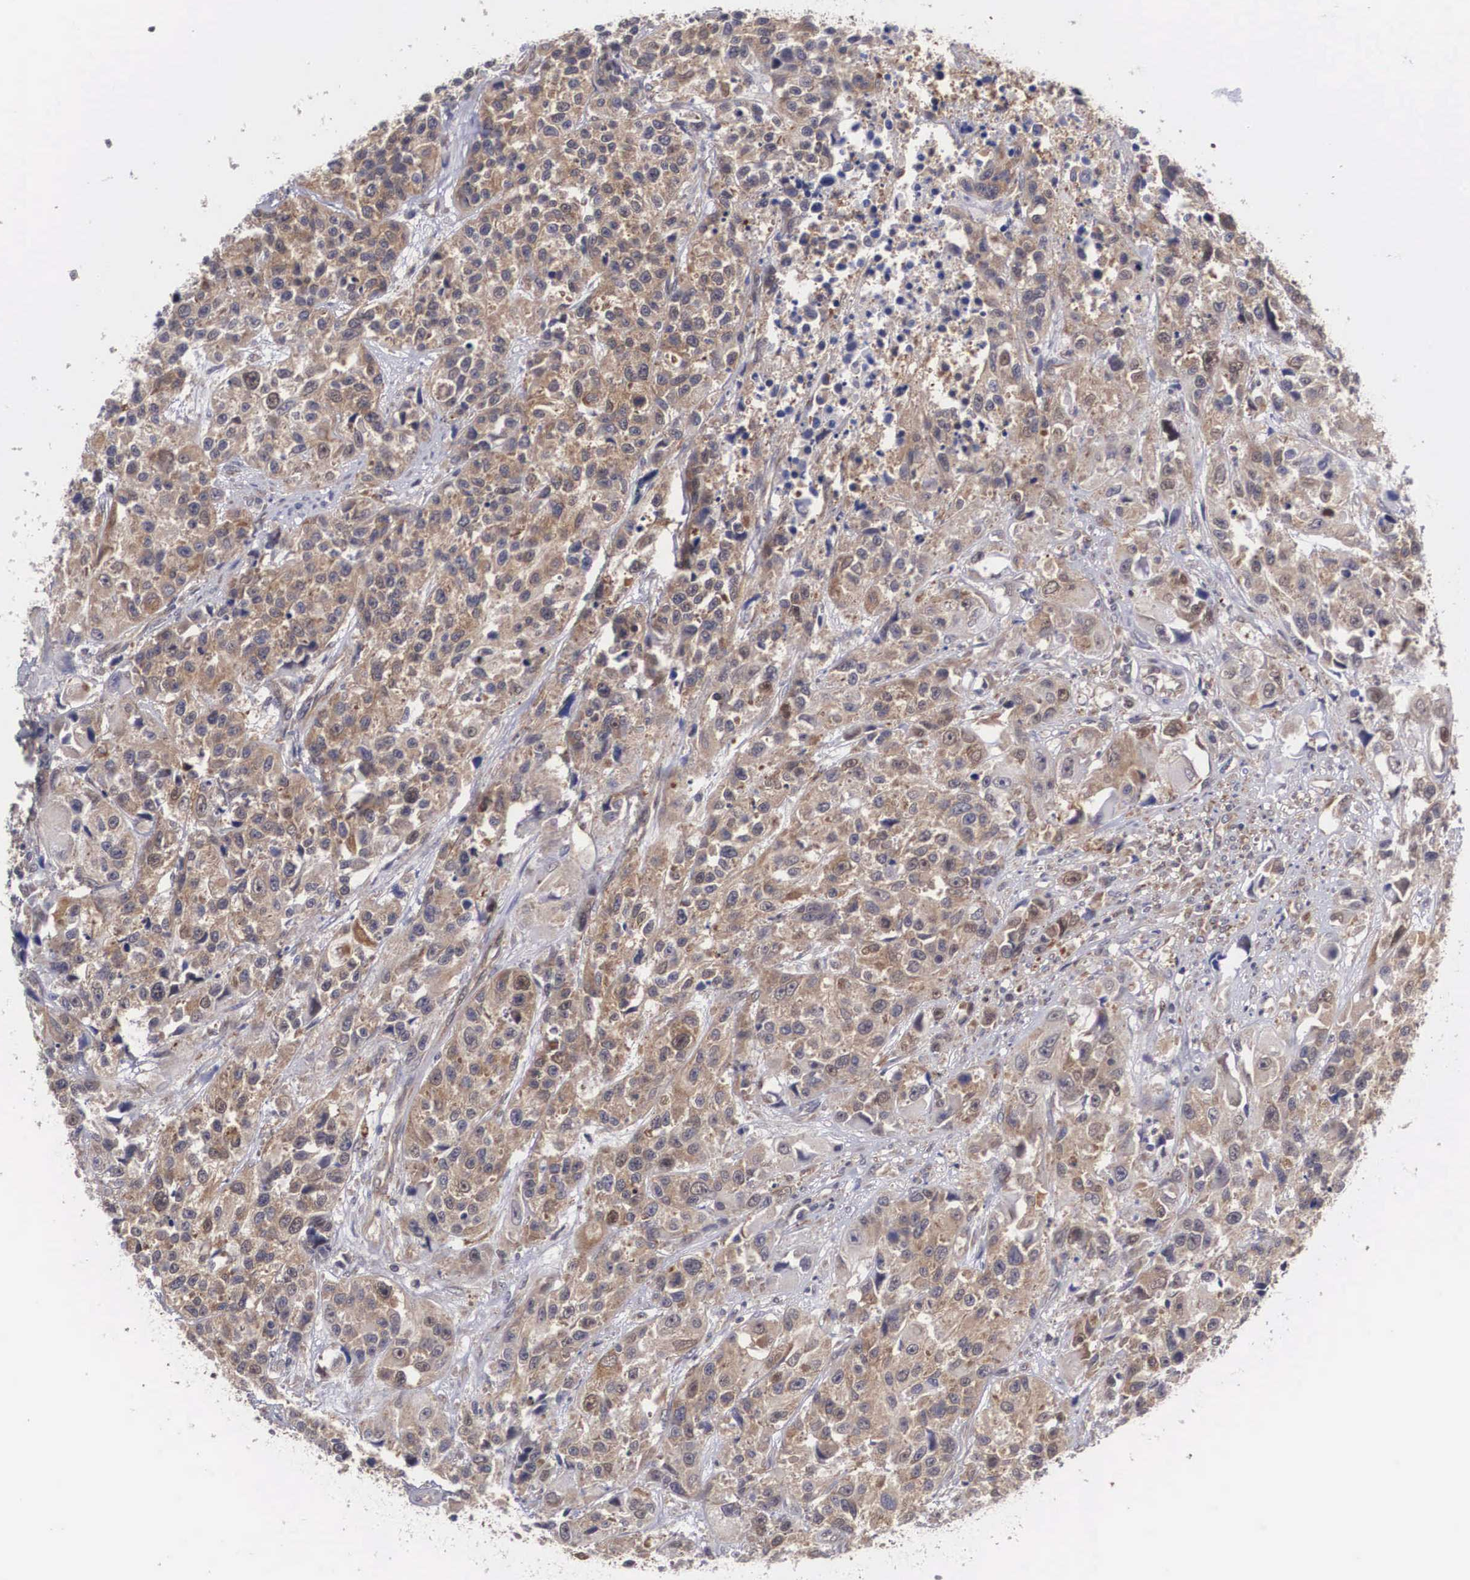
{"staining": {"intensity": "moderate", "quantity": ">75%", "location": "cytoplasmic/membranous"}, "tissue": "urothelial cancer", "cell_type": "Tumor cells", "image_type": "cancer", "snomed": [{"axis": "morphology", "description": "Urothelial carcinoma, High grade"}, {"axis": "topography", "description": "Urinary bladder"}], "caption": "Tumor cells show medium levels of moderate cytoplasmic/membranous expression in about >75% of cells in high-grade urothelial carcinoma.", "gene": "ADSL", "patient": {"sex": "female", "age": 81}}